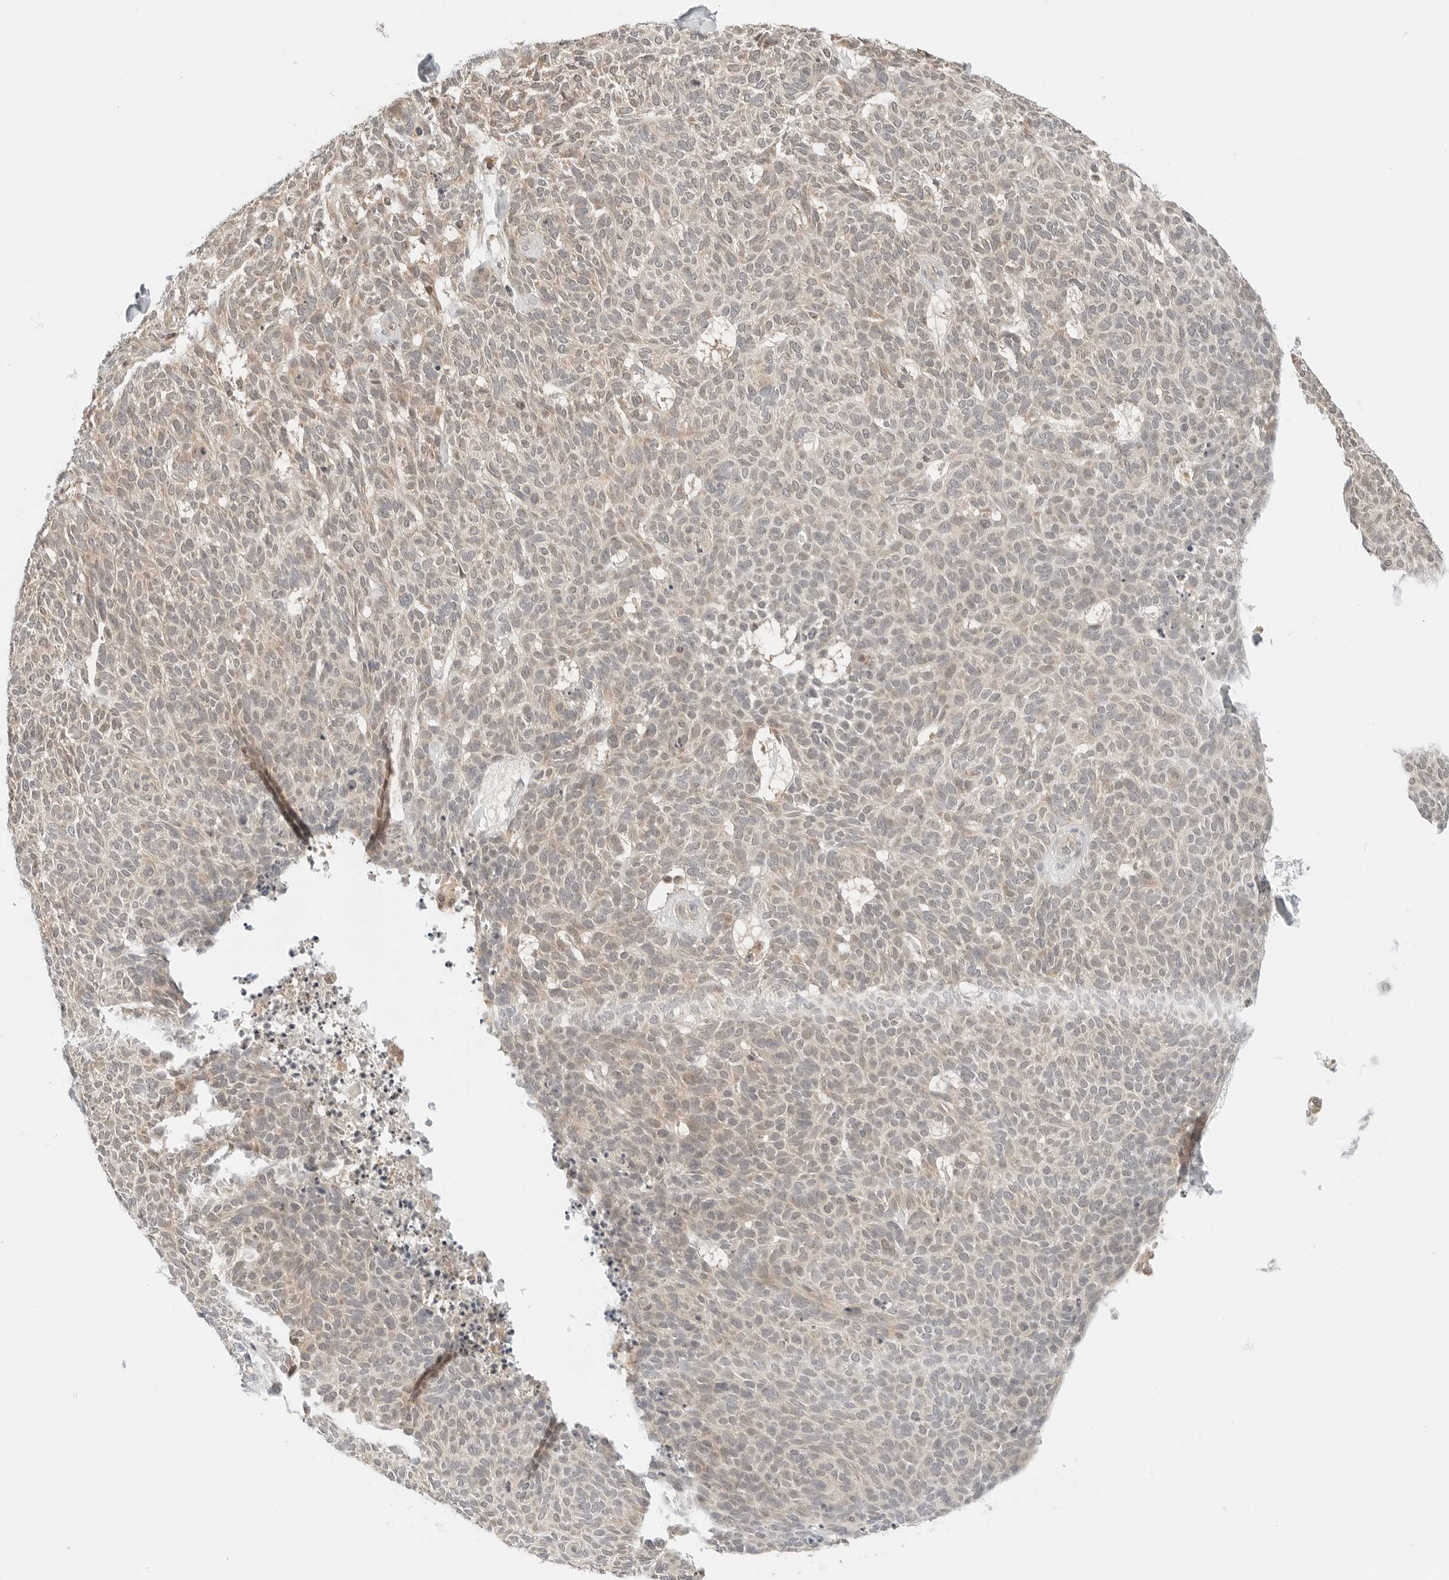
{"staining": {"intensity": "weak", "quantity": "25%-75%", "location": "cytoplasmic/membranous"}, "tissue": "skin cancer", "cell_type": "Tumor cells", "image_type": "cancer", "snomed": [{"axis": "morphology", "description": "Squamous cell carcinoma, NOS"}, {"axis": "topography", "description": "Skin"}], "caption": "Immunohistochemistry (IHC) micrograph of neoplastic tissue: skin squamous cell carcinoma stained using IHC reveals low levels of weak protein expression localized specifically in the cytoplasmic/membranous of tumor cells, appearing as a cytoplasmic/membranous brown color.", "gene": "IQCC", "patient": {"sex": "female", "age": 90}}